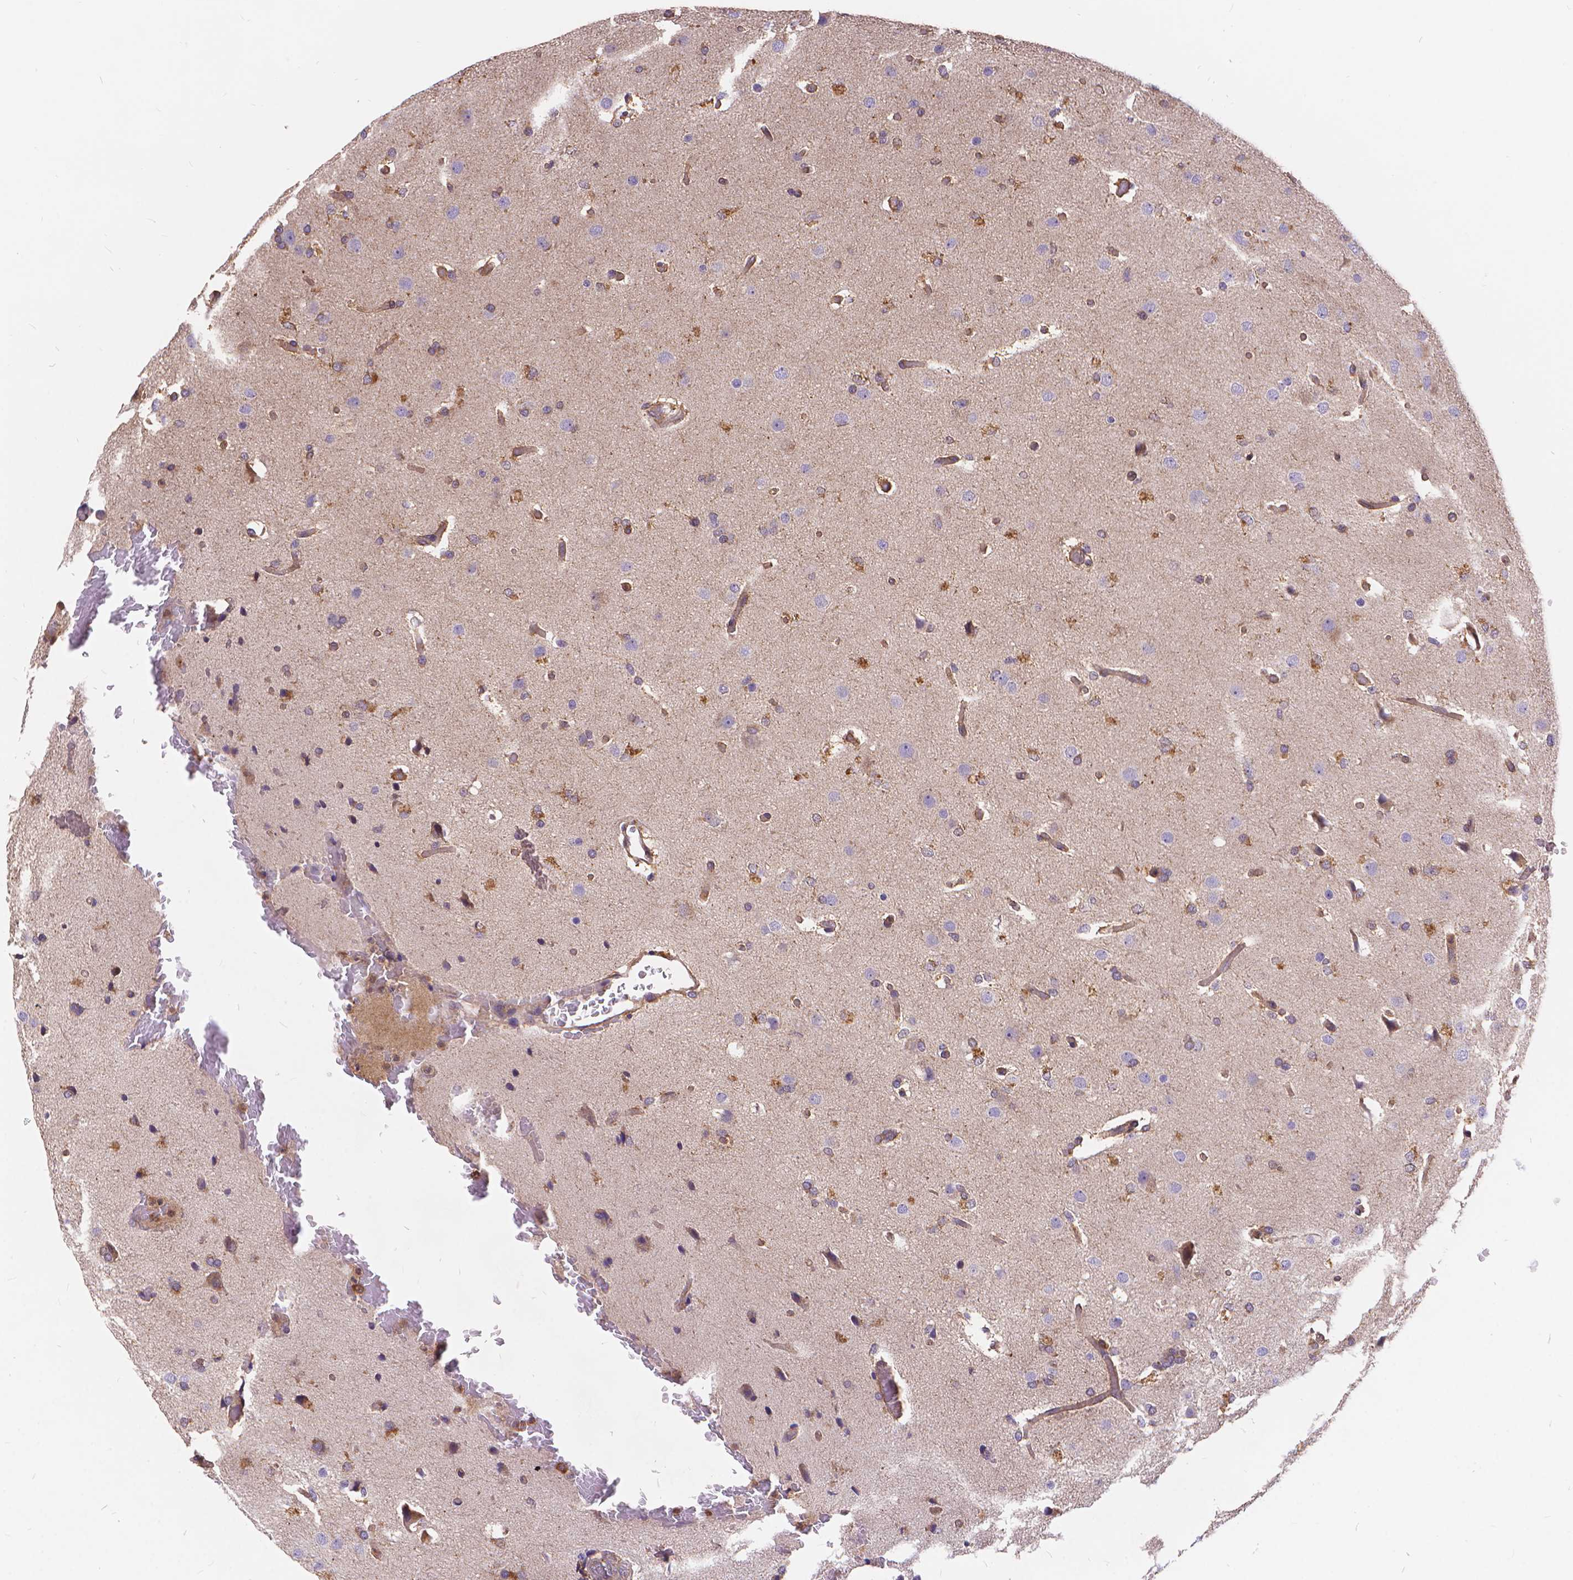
{"staining": {"intensity": "weak", "quantity": "25%-75%", "location": "cytoplasmic/membranous"}, "tissue": "glioma", "cell_type": "Tumor cells", "image_type": "cancer", "snomed": [{"axis": "morphology", "description": "Glioma, malignant, High grade"}, {"axis": "topography", "description": "Brain"}], "caption": "Tumor cells exhibit low levels of weak cytoplasmic/membranous staining in about 25%-75% of cells in glioma.", "gene": "ARAP1", "patient": {"sex": "male", "age": 68}}